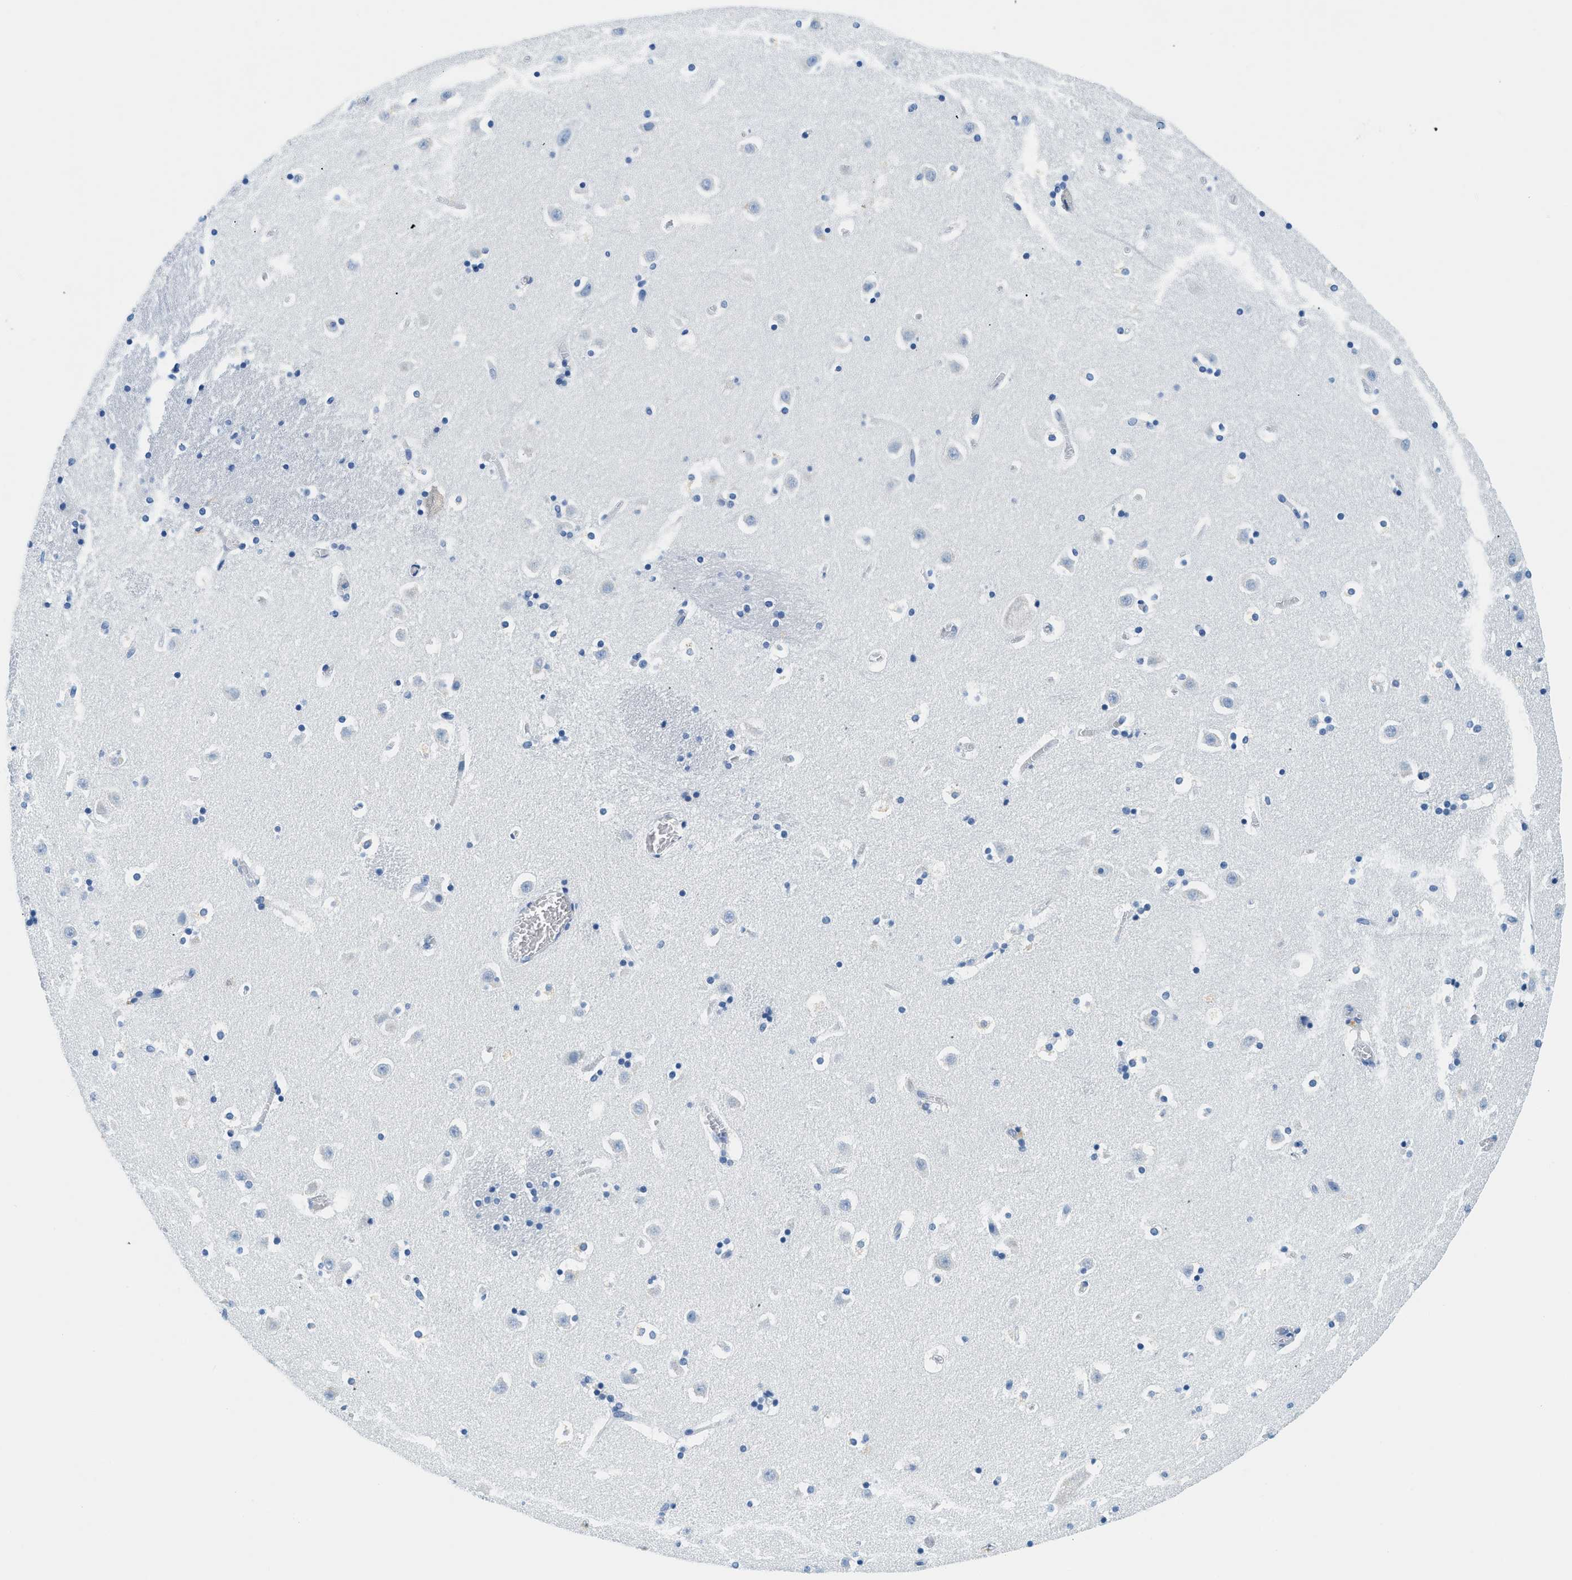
{"staining": {"intensity": "negative", "quantity": "none", "location": "none"}, "tissue": "caudate", "cell_type": "Glial cells", "image_type": "normal", "snomed": [{"axis": "morphology", "description": "Normal tissue, NOS"}, {"axis": "topography", "description": "Lateral ventricle wall"}], "caption": "An image of human caudate is negative for staining in glial cells.", "gene": "STXBP2", "patient": {"sex": "male", "age": 45}}